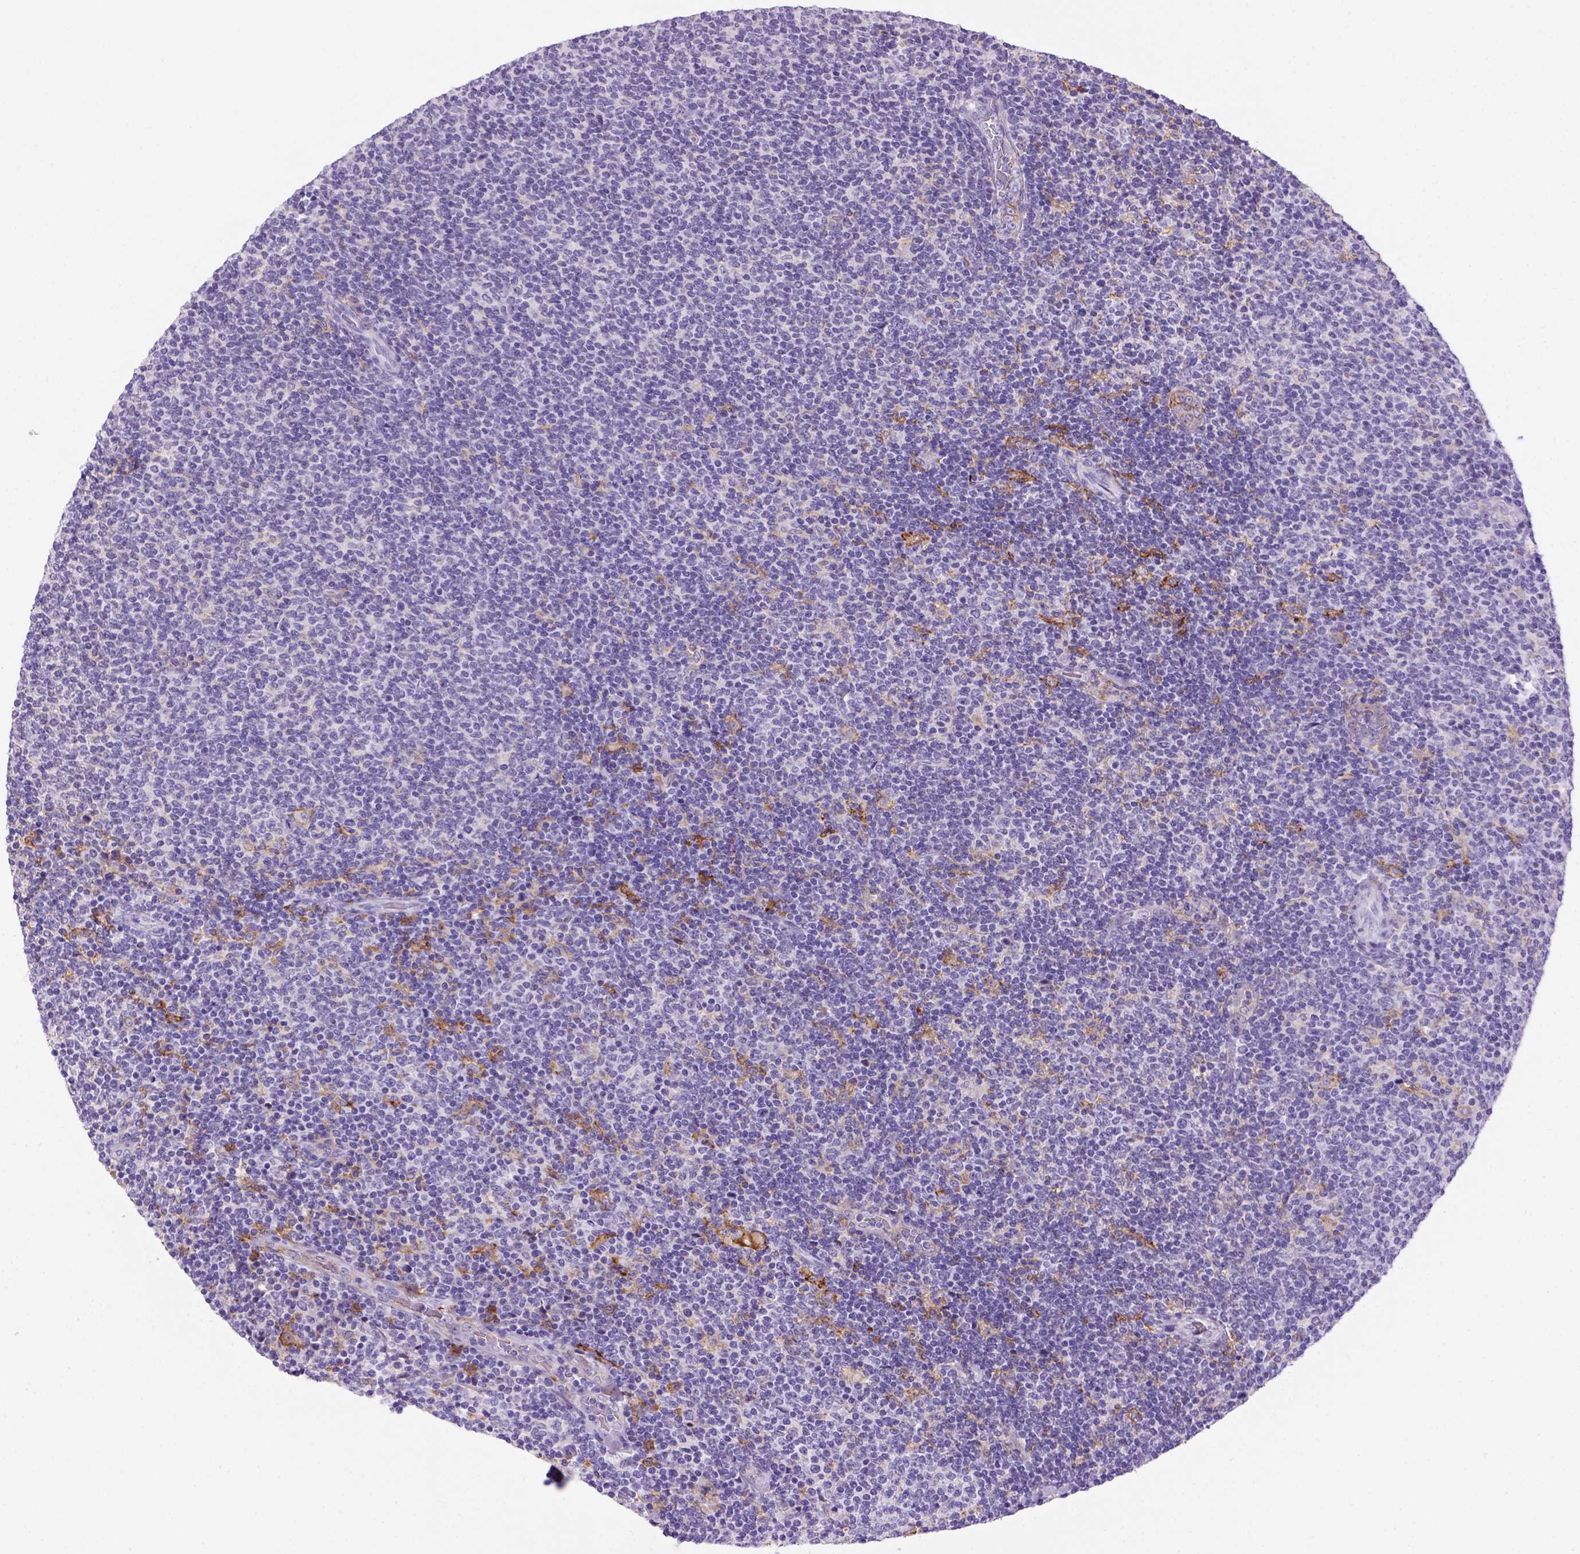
{"staining": {"intensity": "negative", "quantity": "none", "location": "none"}, "tissue": "lymphoma", "cell_type": "Tumor cells", "image_type": "cancer", "snomed": [{"axis": "morphology", "description": "Malignant lymphoma, non-Hodgkin's type, Low grade"}, {"axis": "topography", "description": "Lymph node"}], "caption": "DAB (3,3'-diaminobenzidine) immunohistochemical staining of human malignant lymphoma, non-Hodgkin's type (low-grade) shows no significant positivity in tumor cells. The staining was performed using DAB (3,3'-diaminobenzidine) to visualize the protein expression in brown, while the nuclei were stained in blue with hematoxylin (Magnification: 20x).", "gene": "CD14", "patient": {"sex": "male", "age": 52}}